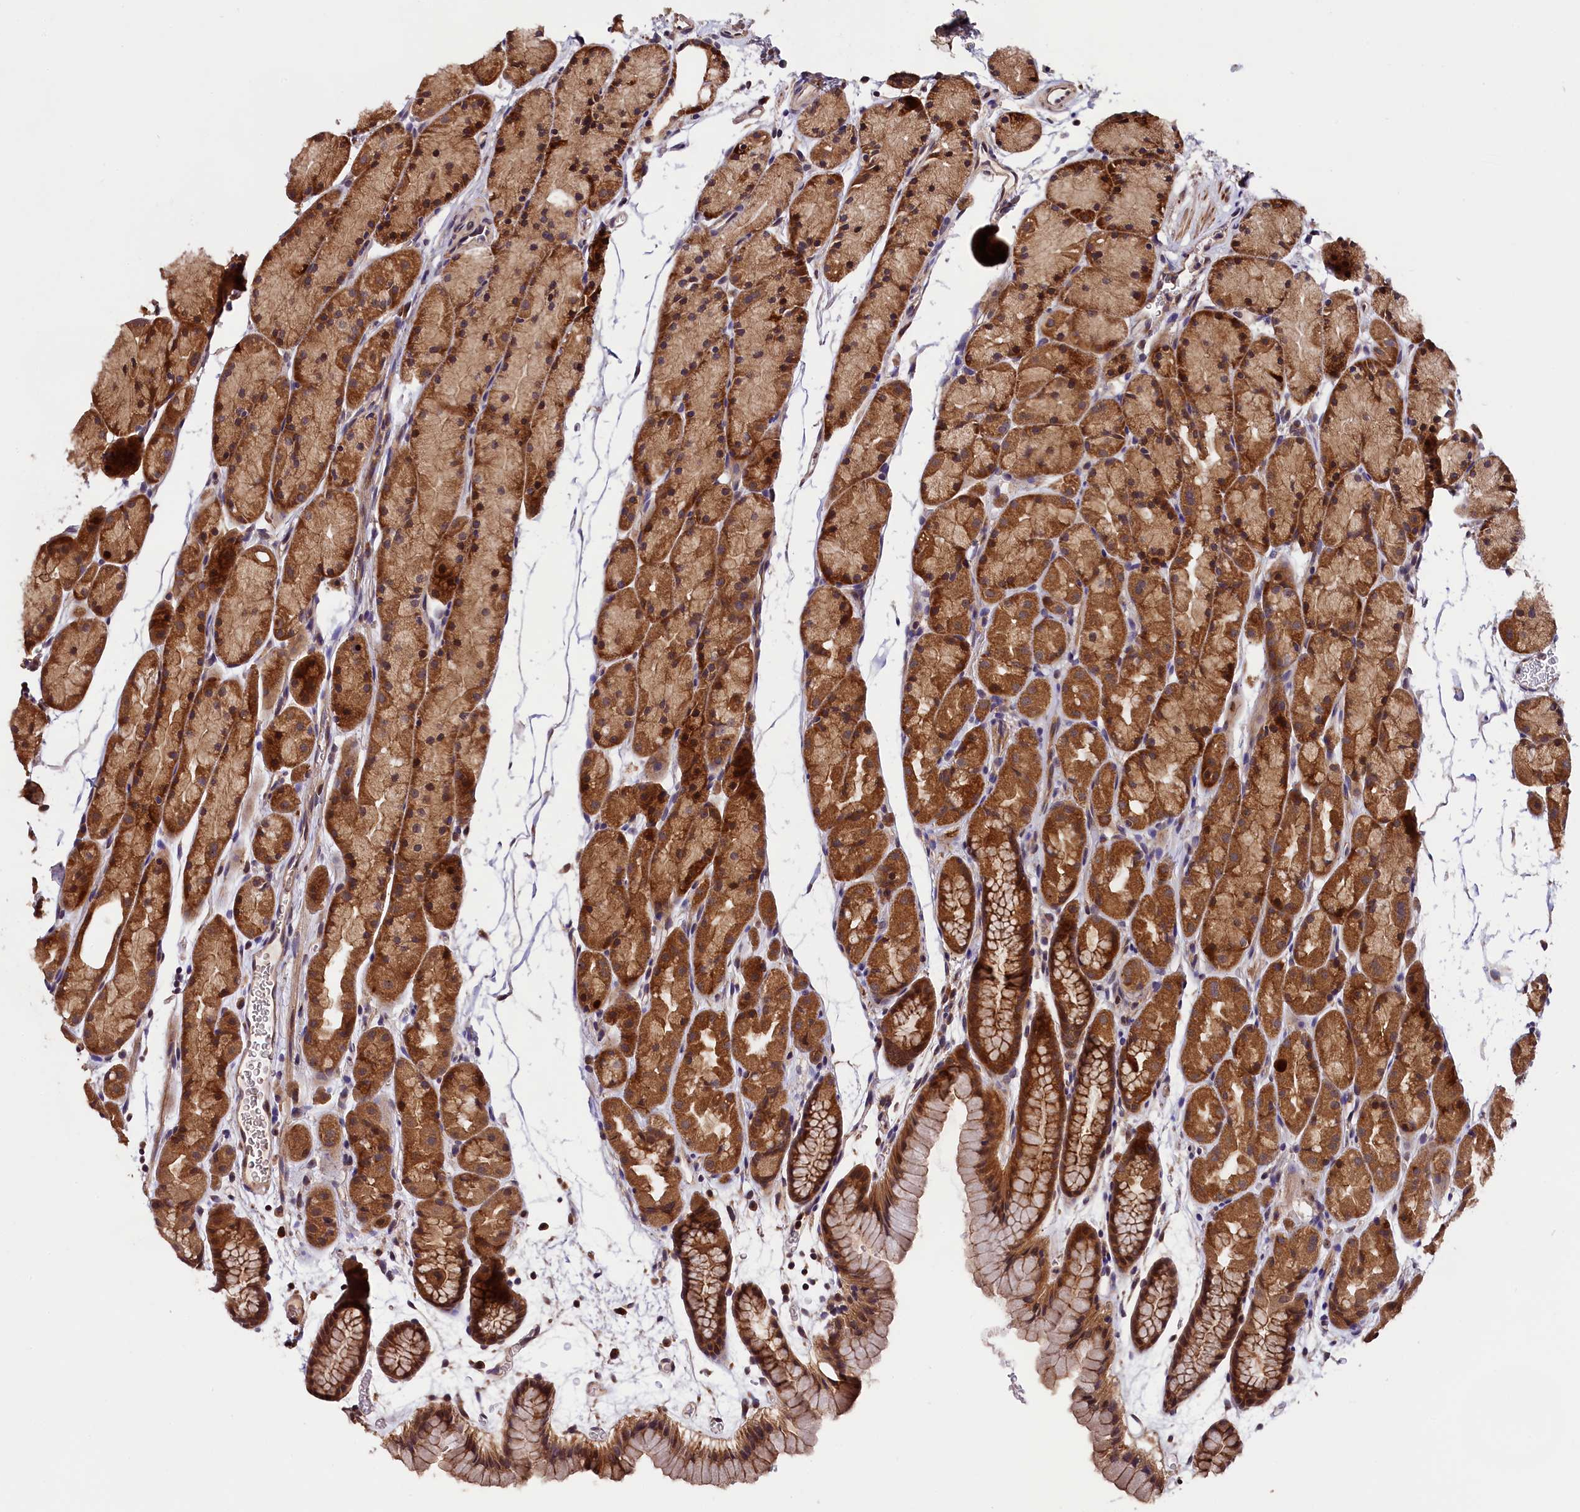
{"staining": {"intensity": "strong", "quantity": ">75%", "location": "cytoplasmic/membranous"}, "tissue": "stomach", "cell_type": "Glandular cells", "image_type": "normal", "snomed": [{"axis": "morphology", "description": "Normal tissue, NOS"}, {"axis": "topography", "description": "Stomach, upper"}, {"axis": "topography", "description": "Stomach"}], "caption": "Immunohistochemical staining of benign stomach reveals >75% levels of strong cytoplasmic/membranous protein expression in approximately >75% of glandular cells.", "gene": "DOHH", "patient": {"sex": "male", "age": 47}}